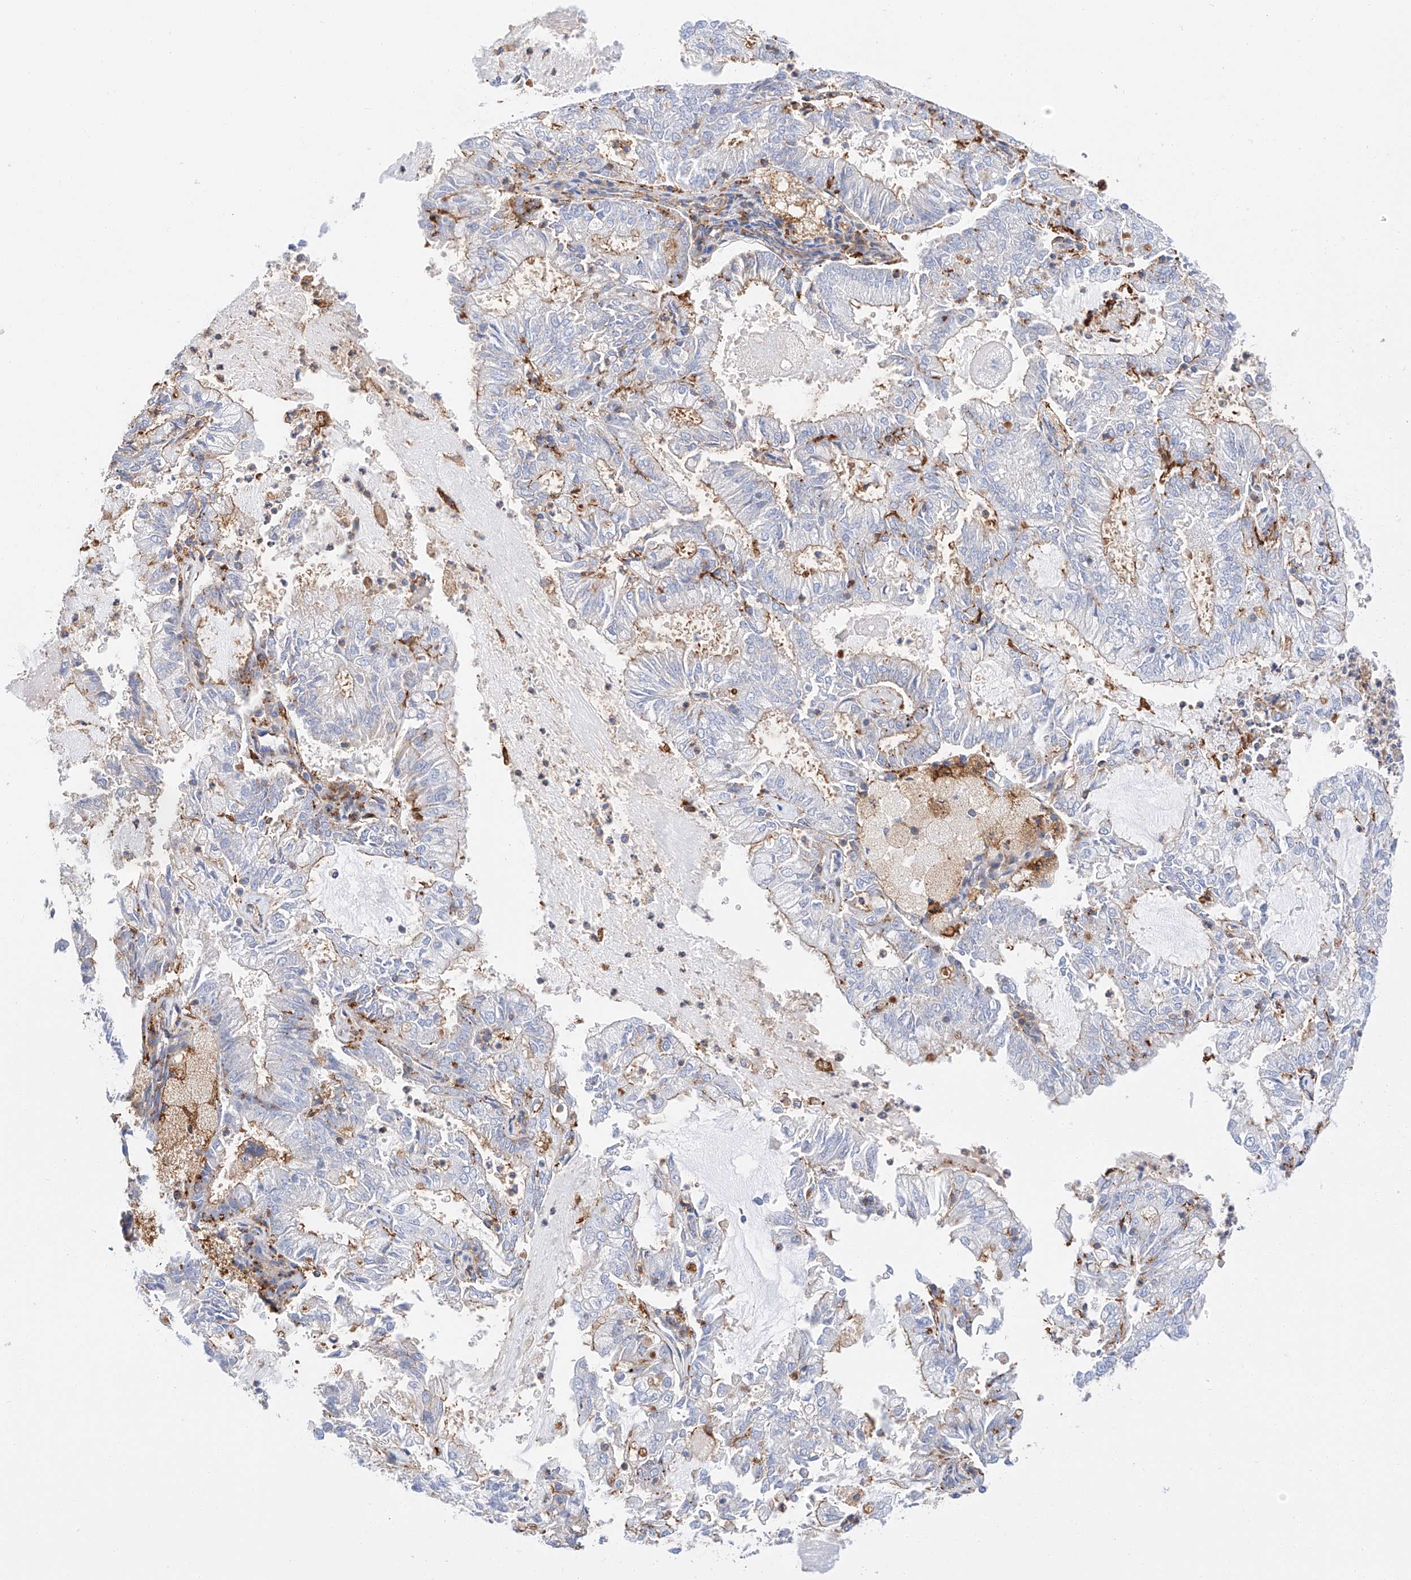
{"staining": {"intensity": "negative", "quantity": "none", "location": "none"}, "tissue": "endometrial cancer", "cell_type": "Tumor cells", "image_type": "cancer", "snomed": [{"axis": "morphology", "description": "Adenocarcinoma, NOS"}, {"axis": "topography", "description": "Endometrium"}], "caption": "Immunohistochemical staining of endometrial adenocarcinoma reveals no significant positivity in tumor cells.", "gene": "HAUS4", "patient": {"sex": "female", "age": 57}}